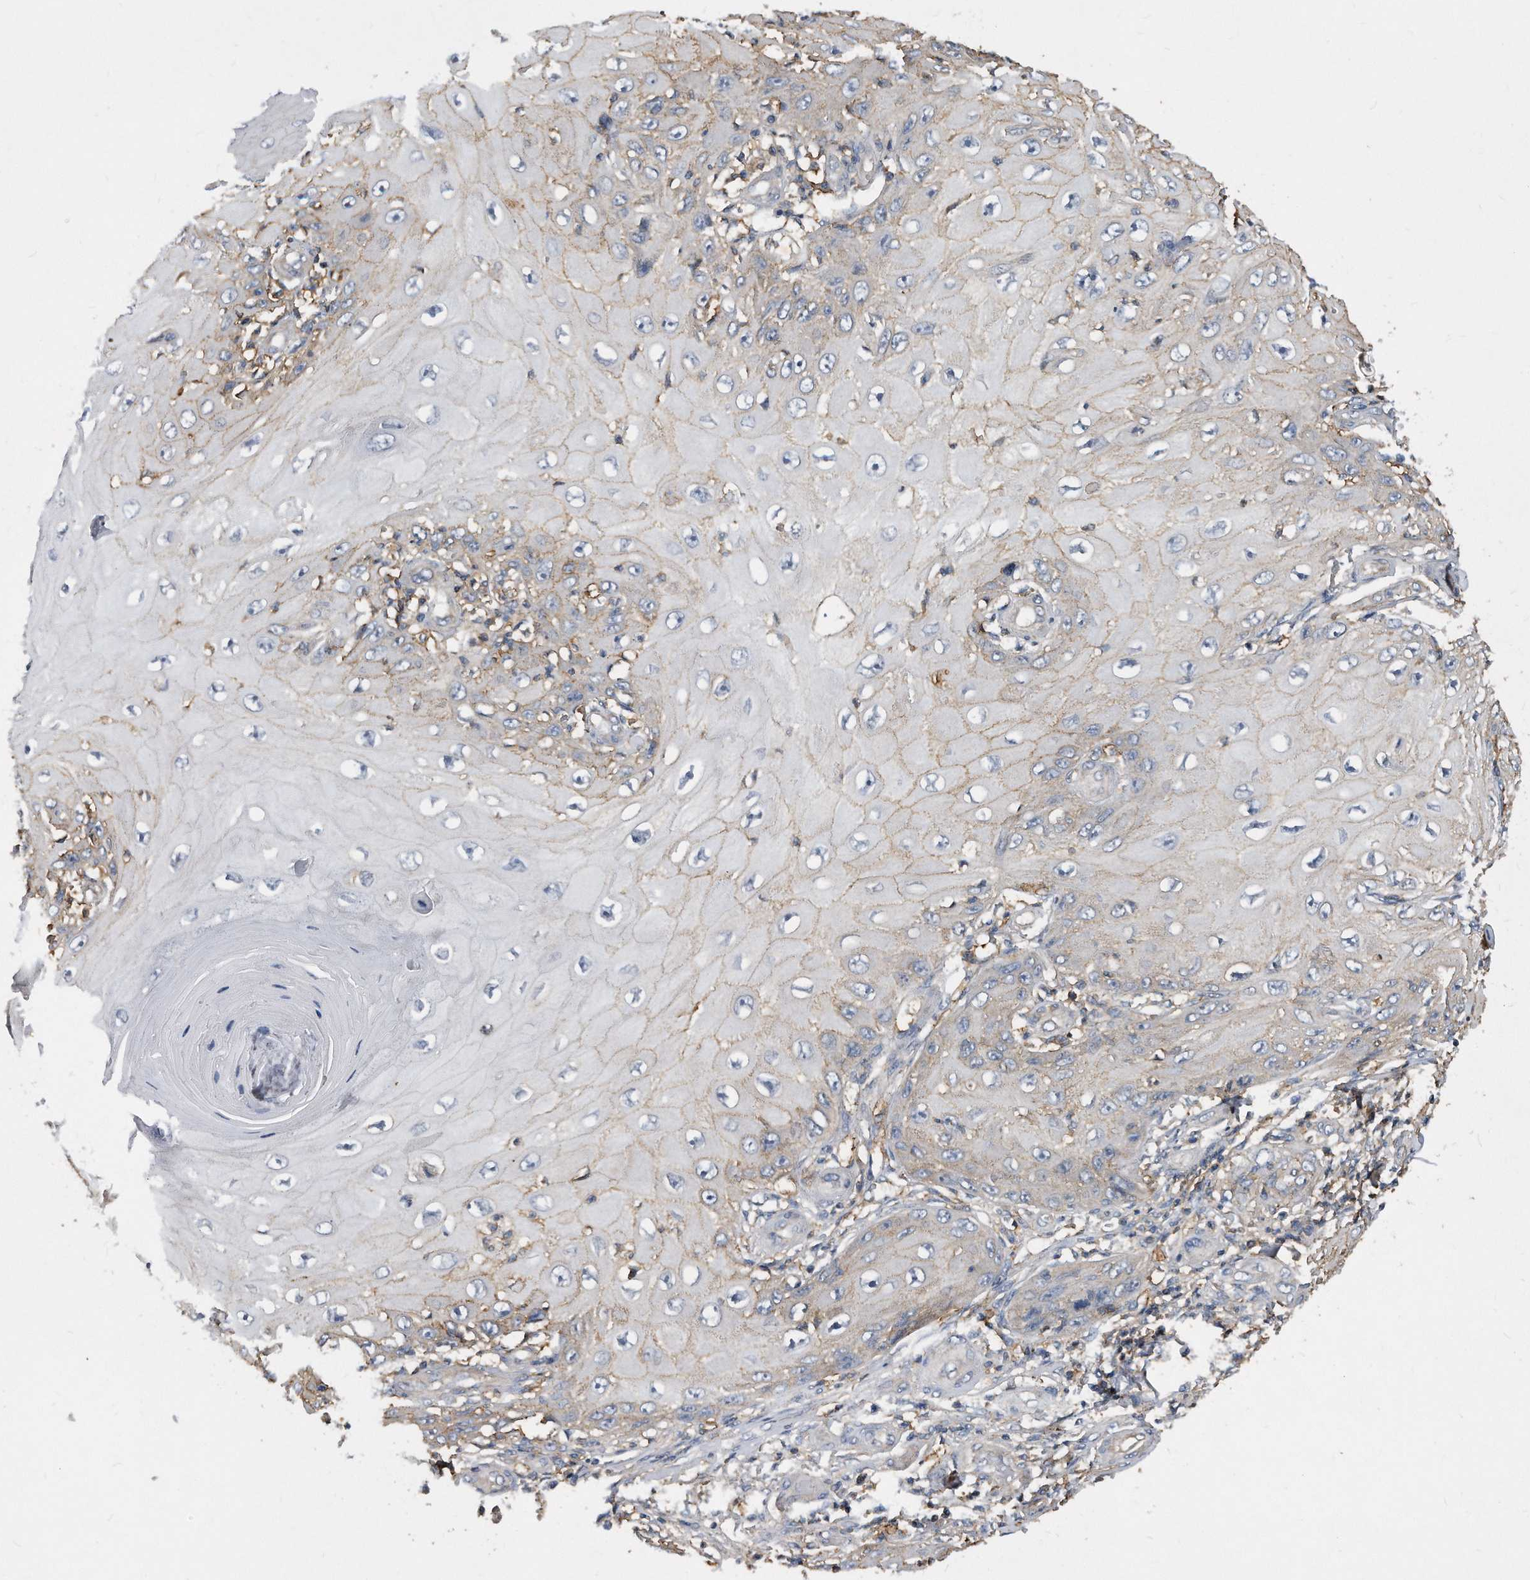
{"staining": {"intensity": "weak", "quantity": "<25%", "location": "cytoplasmic/membranous"}, "tissue": "skin cancer", "cell_type": "Tumor cells", "image_type": "cancer", "snomed": [{"axis": "morphology", "description": "Squamous cell carcinoma, NOS"}, {"axis": "topography", "description": "Skin"}], "caption": "High magnification brightfield microscopy of skin cancer (squamous cell carcinoma) stained with DAB (3,3'-diaminobenzidine) (brown) and counterstained with hematoxylin (blue): tumor cells show no significant expression.", "gene": "ATG5", "patient": {"sex": "female", "age": 73}}